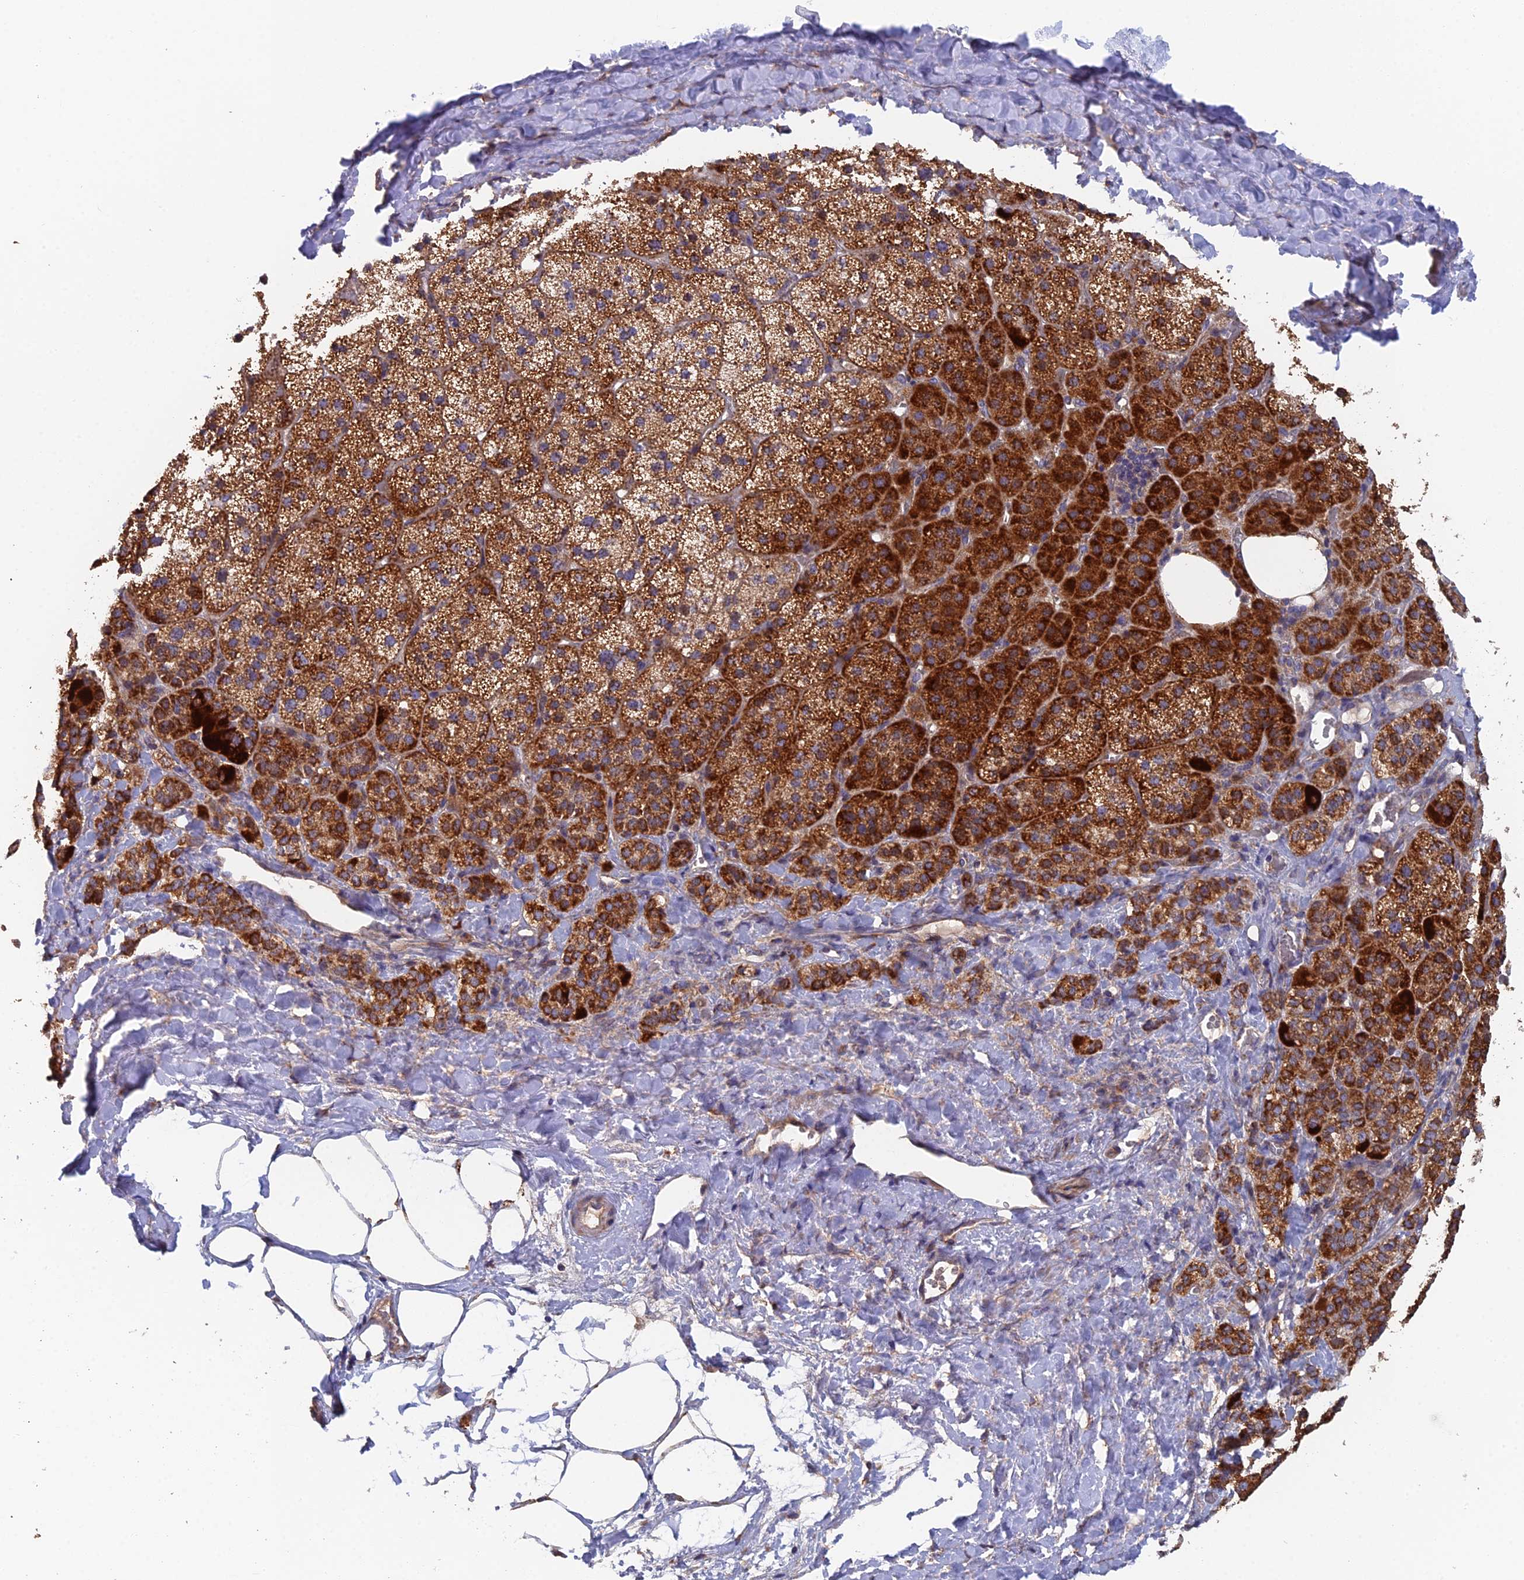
{"staining": {"intensity": "strong", "quantity": ">75%", "location": "cytoplasmic/membranous"}, "tissue": "adrenal gland", "cell_type": "Glandular cells", "image_type": "normal", "snomed": [{"axis": "morphology", "description": "Normal tissue, NOS"}, {"axis": "topography", "description": "Adrenal gland"}], "caption": "The image shows immunohistochemical staining of benign adrenal gland. There is strong cytoplasmic/membranous positivity is present in approximately >75% of glandular cells. (DAB IHC, brown staining for protein, blue staining for nuclei).", "gene": "ECSIT", "patient": {"sex": "male", "age": 57}}